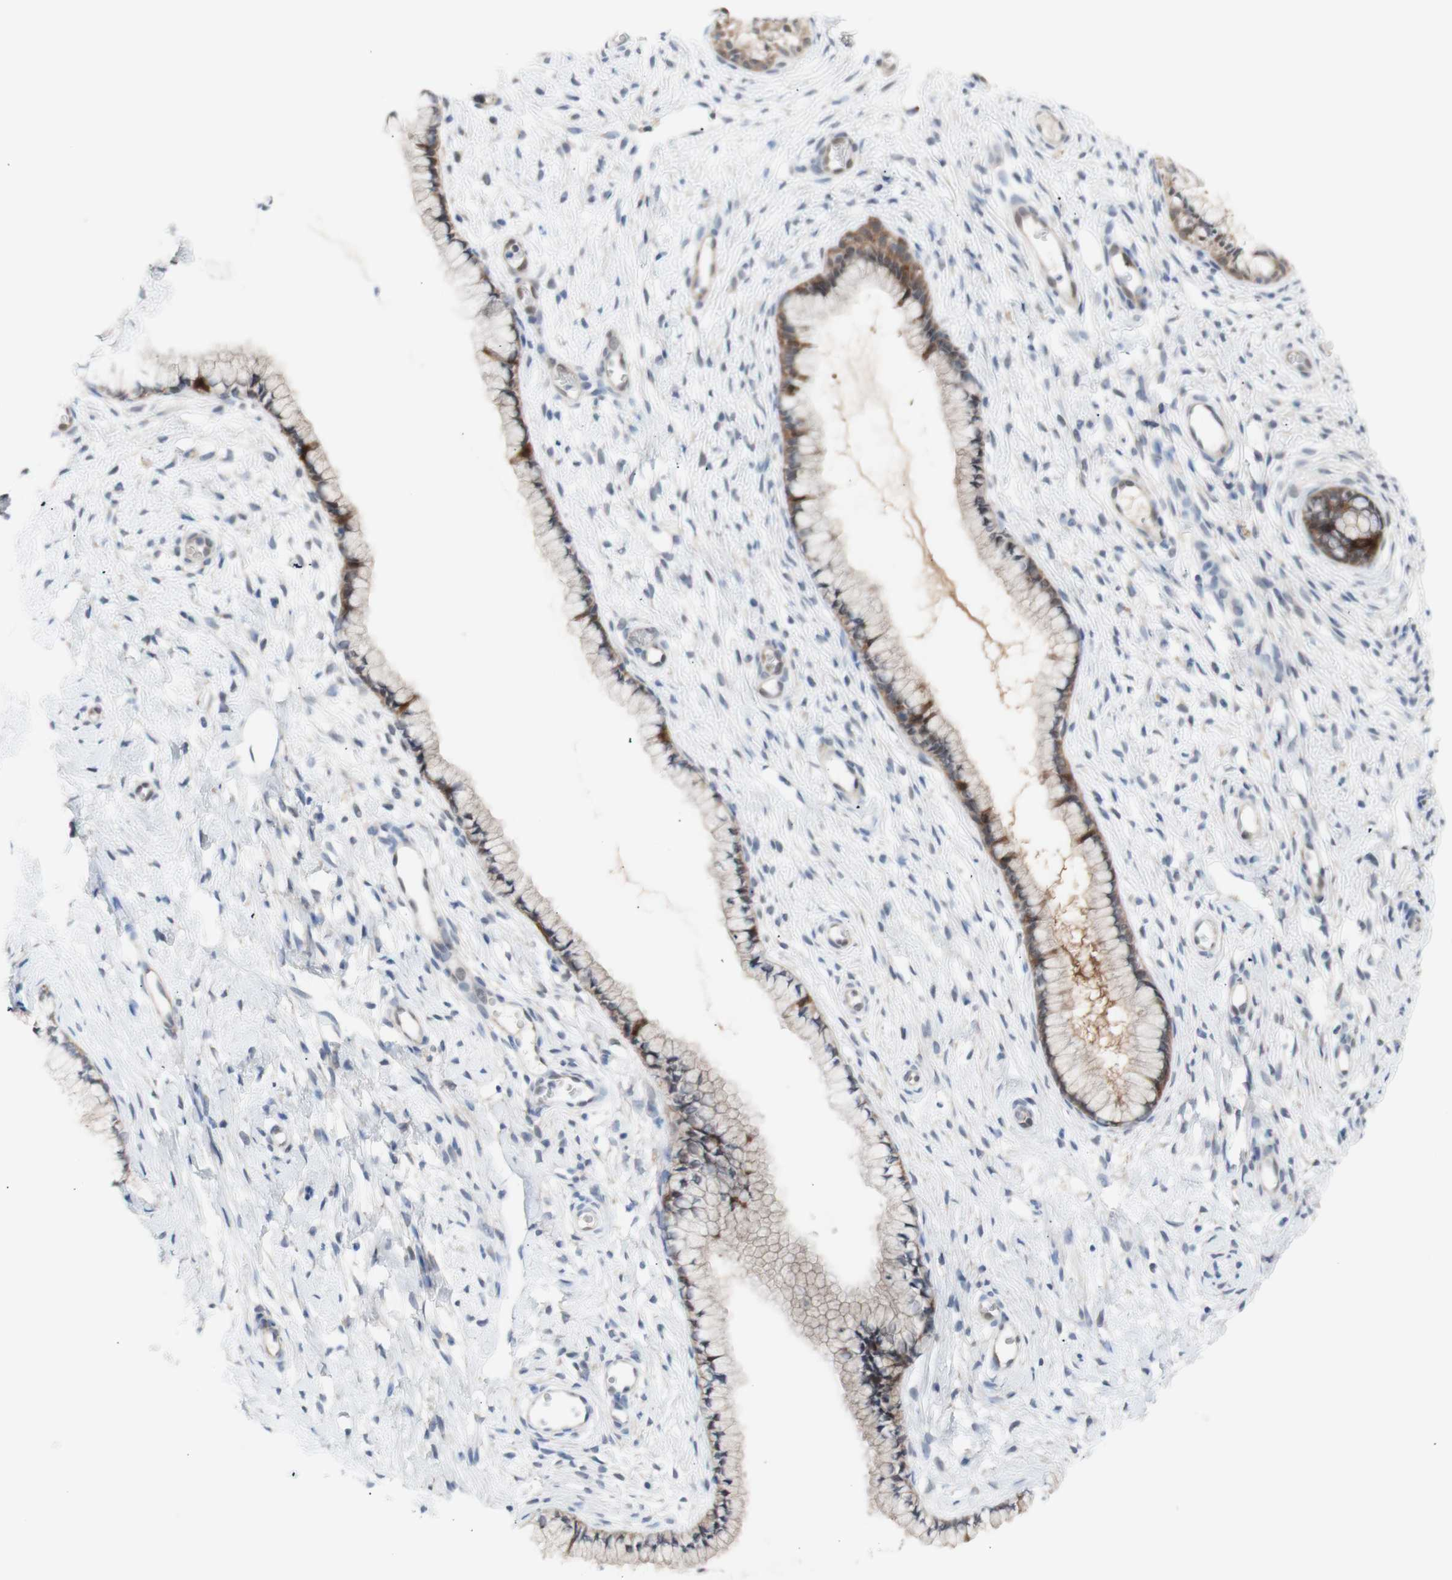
{"staining": {"intensity": "moderate", "quantity": "<25%", "location": "cytoplasmic/membranous"}, "tissue": "cervix", "cell_type": "Glandular cells", "image_type": "normal", "snomed": [{"axis": "morphology", "description": "Normal tissue, NOS"}, {"axis": "topography", "description": "Cervix"}], "caption": "IHC staining of benign cervix, which shows low levels of moderate cytoplasmic/membranous expression in about <25% of glandular cells indicating moderate cytoplasmic/membranous protein positivity. The staining was performed using DAB (3,3'-diaminobenzidine) (brown) for protein detection and nuclei were counterstained in hematoxylin (blue).", "gene": "PRMT5", "patient": {"sex": "female", "age": 65}}